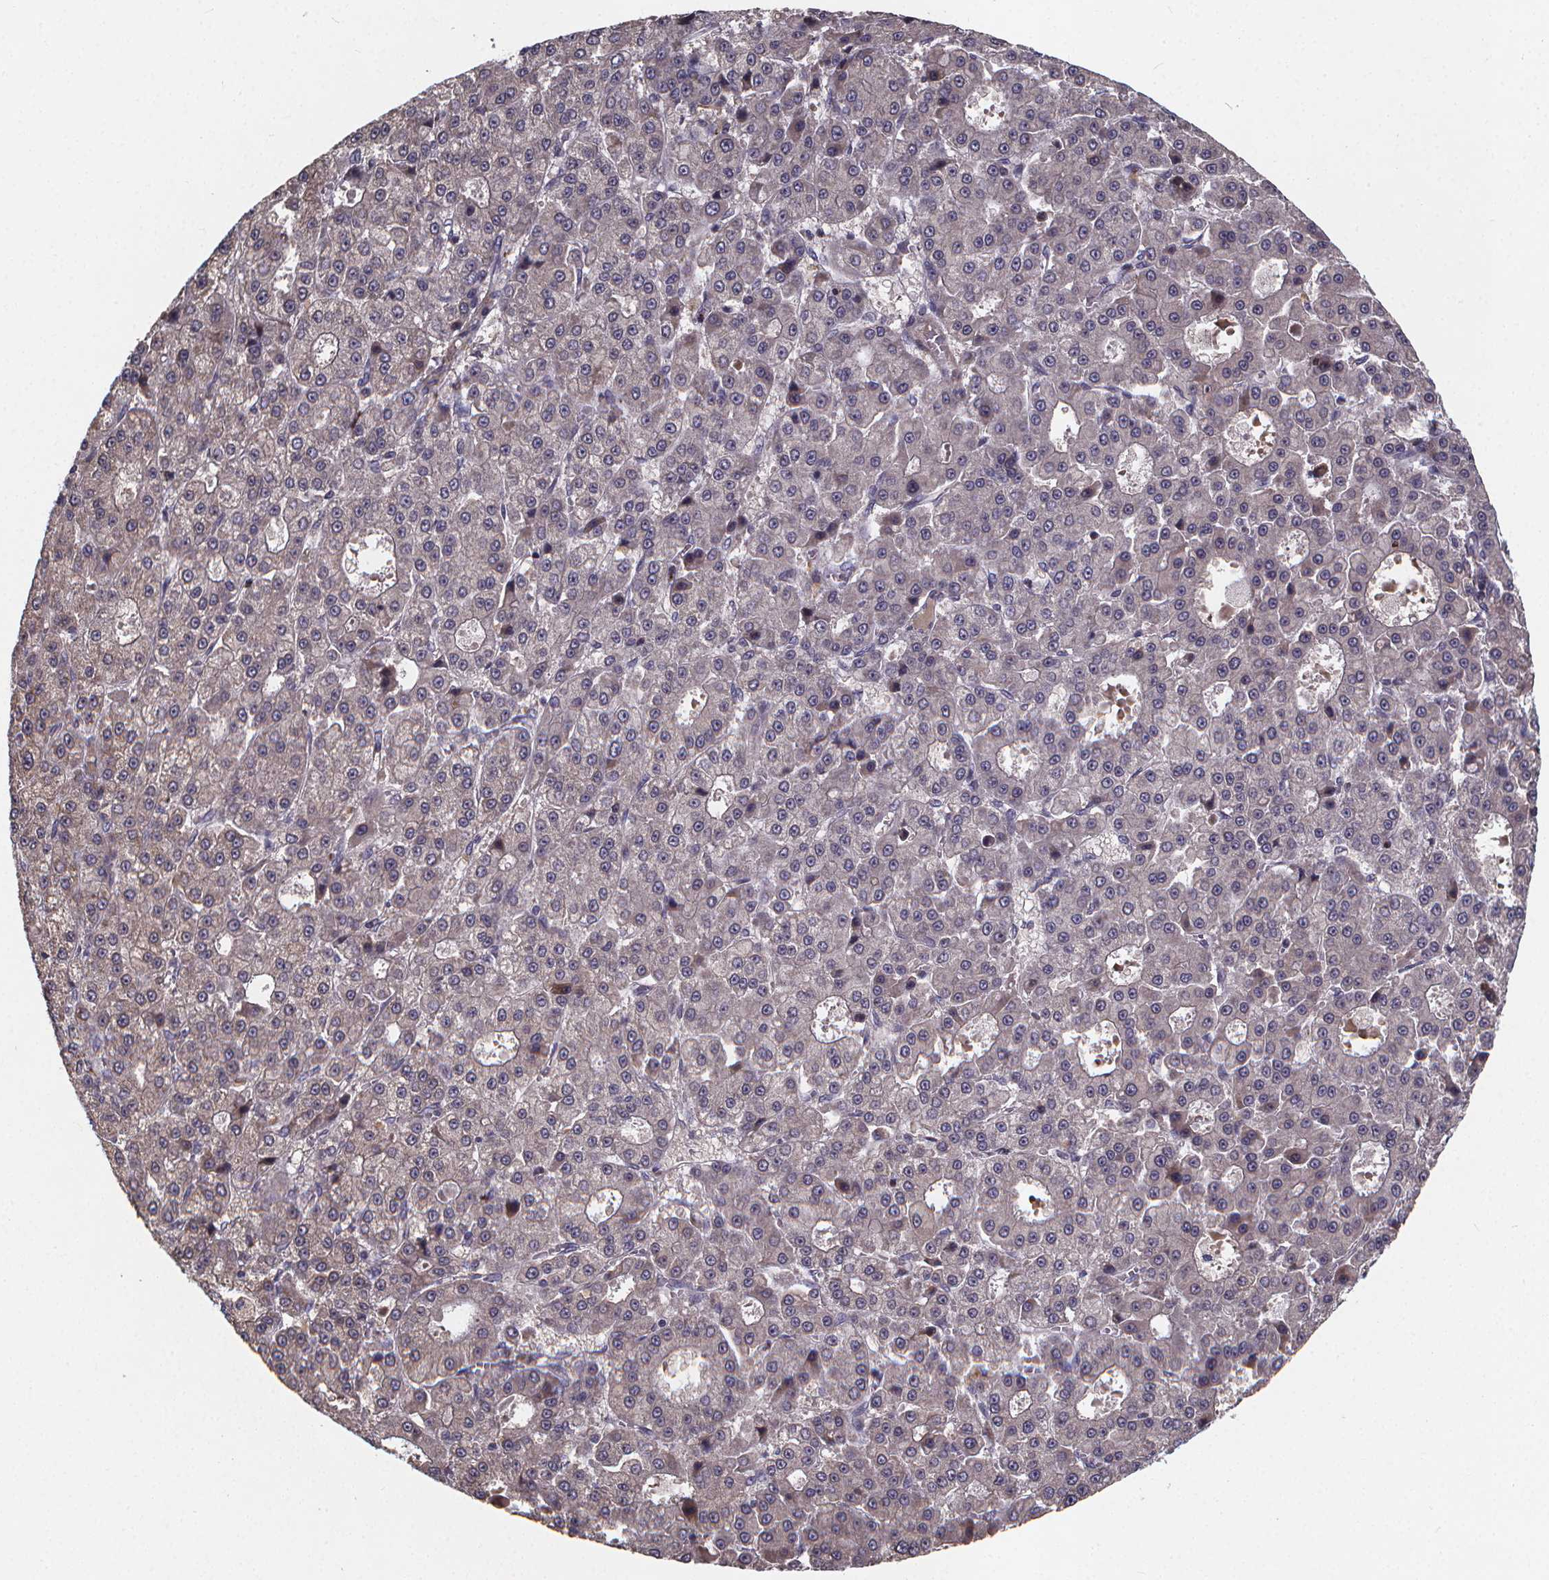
{"staining": {"intensity": "weak", "quantity": "<25%", "location": "cytoplasmic/membranous"}, "tissue": "liver cancer", "cell_type": "Tumor cells", "image_type": "cancer", "snomed": [{"axis": "morphology", "description": "Carcinoma, Hepatocellular, NOS"}, {"axis": "topography", "description": "Liver"}], "caption": "This image is of liver cancer stained with IHC to label a protein in brown with the nuclei are counter-stained blue. There is no expression in tumor cells.", "gene": "FBXW2", "patient": {"sex": "male", "age": 70}}